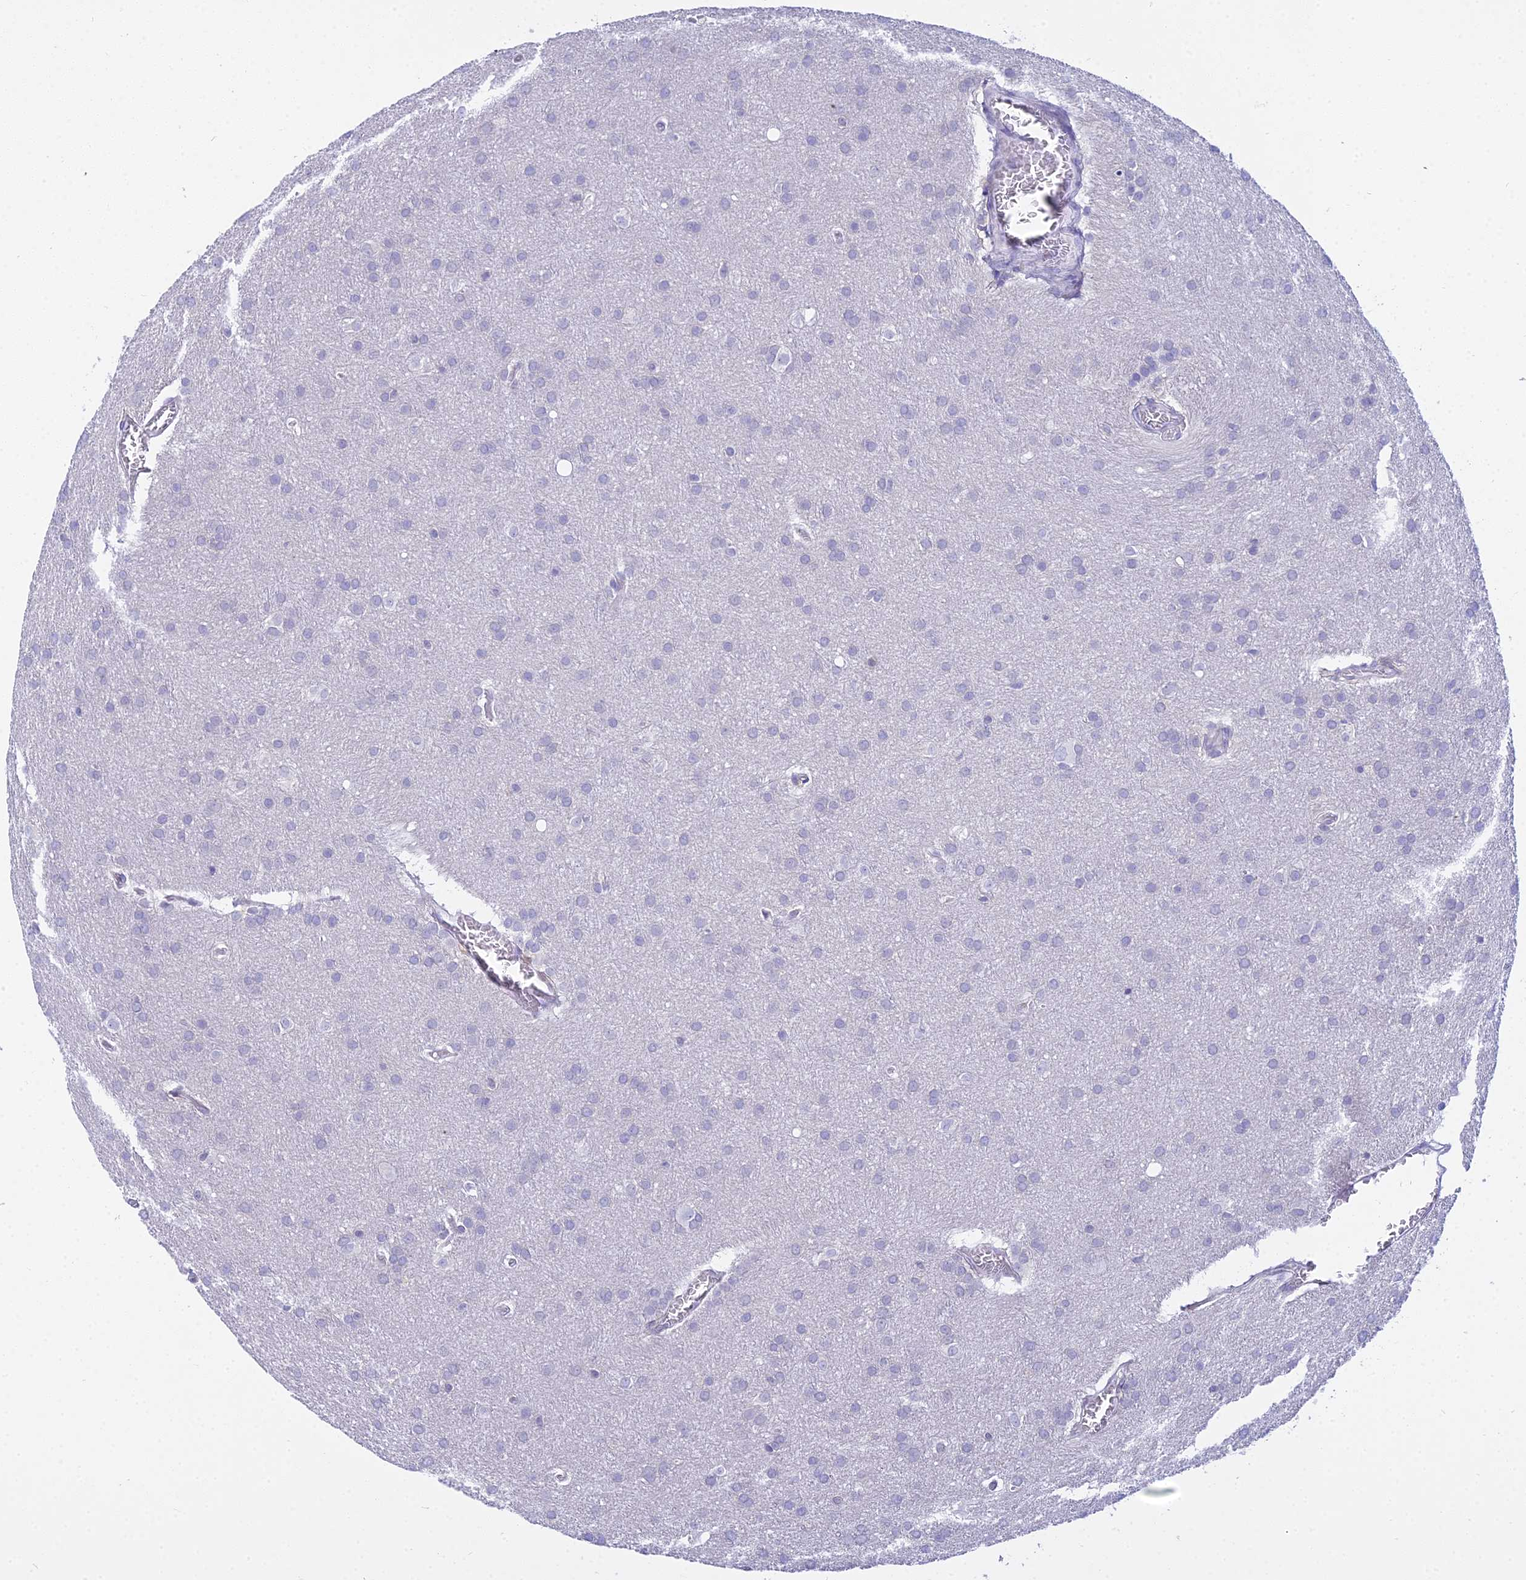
{"staining": {"intensity": "negative", "quantity": "none", "location": "none"}, "tissue": "glioma", "cell_type": "Tumor cells", "image_type": "cancer", "snomed": [{"axis": "morphology", "description": "Glioma, malignant, Low grade"}, {"axis": "topography", "description": "Brain"}], "caption": "Malignant glioma (low-grade) stained for a protein using immunohistochemistry displays no expression tumor cells.", "gene": "ZMIZ1", "patient": {"sex": "female", "age": 32}}